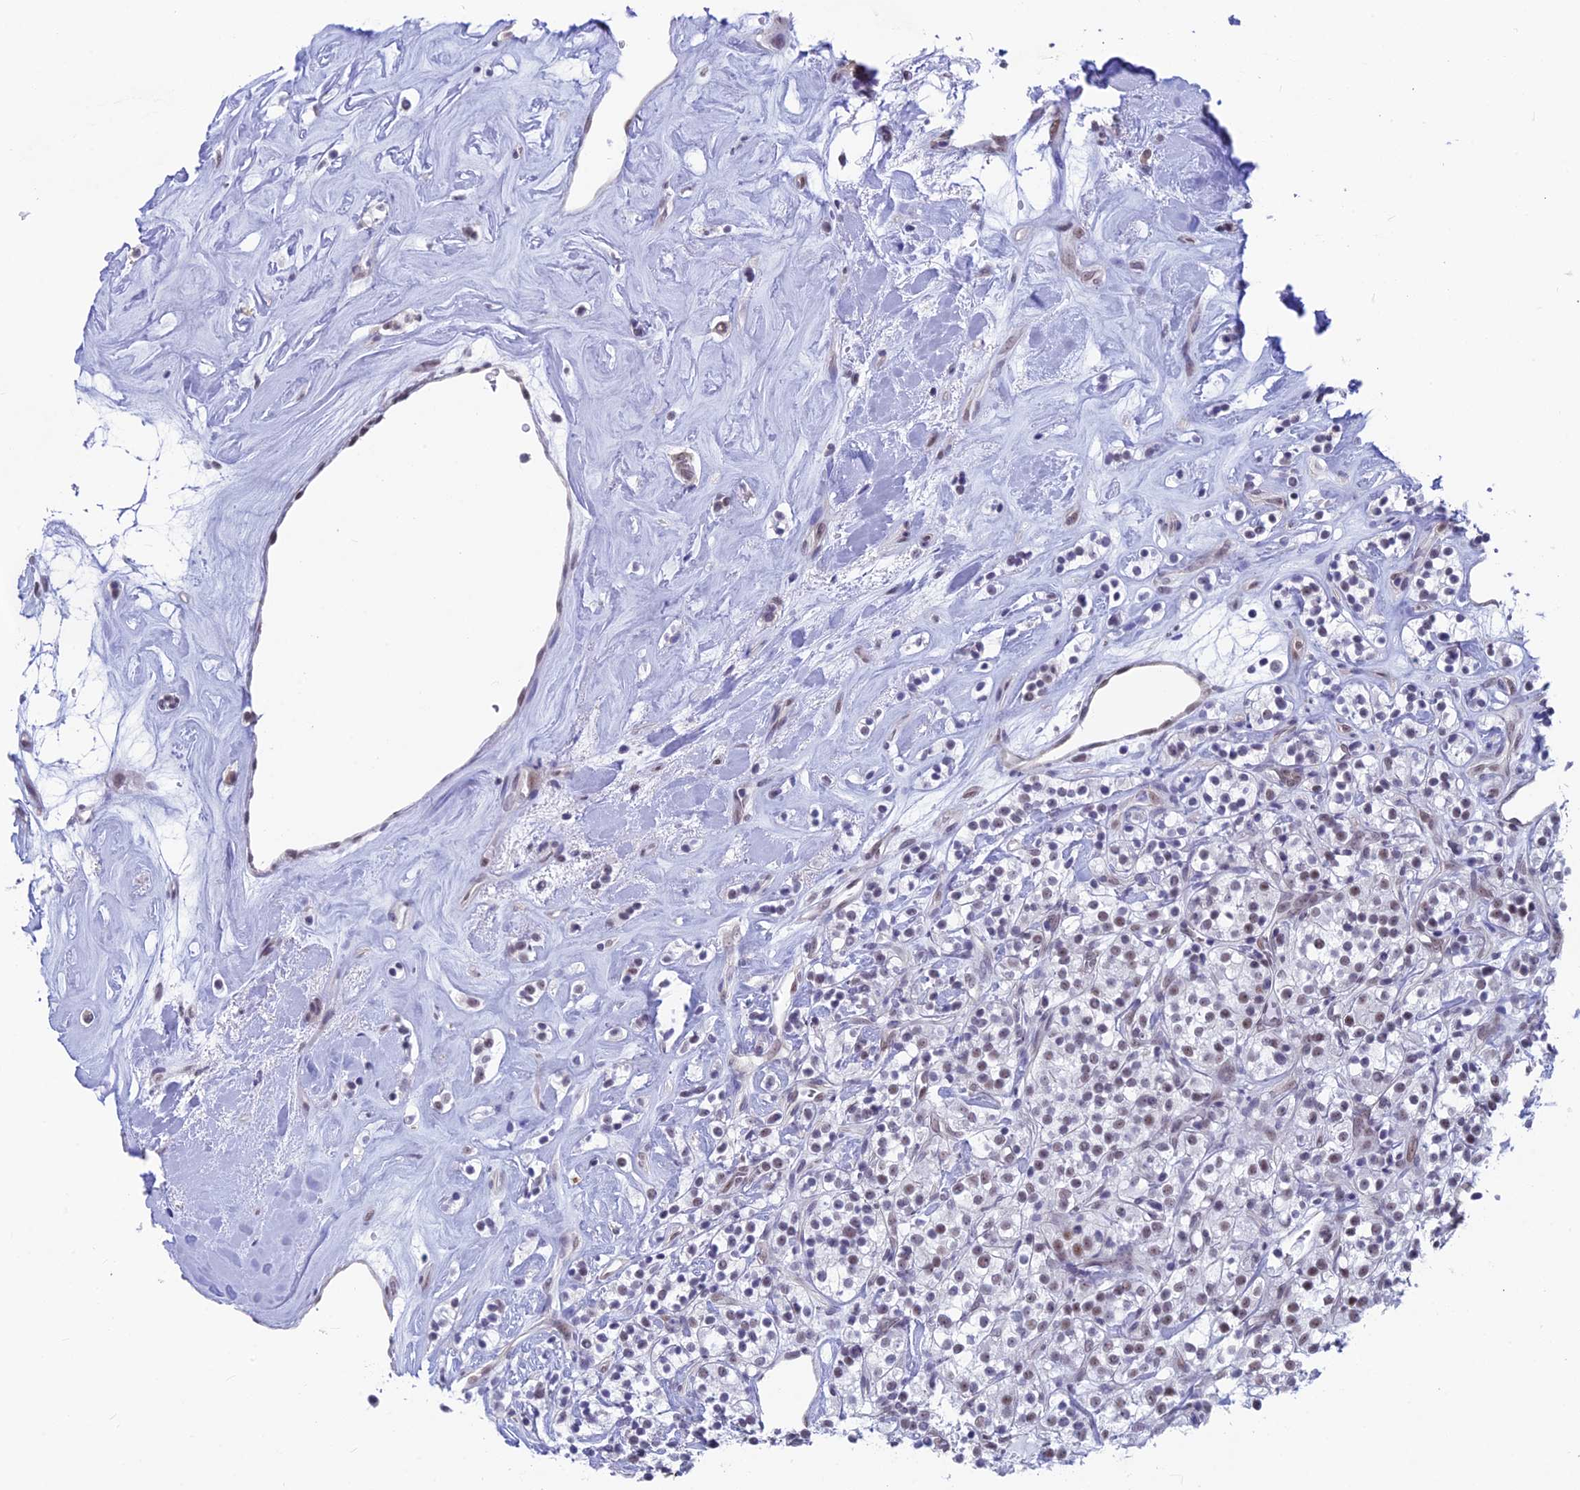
{"staining": {"intensity": "moderate", "quantity": "<25%", "location": "nuclear"}, "tissue": "renal cancer", "cell_type": "Tumor cells", "image_type": "cancer", "snomed": [{"axis": "morphology", "description": "Adenocarcinoma, NOS"}, {"axis": "topography", "description": "Kidney"}], "caption": "High-power microscopy captured an IHC histopathology image of adenocarcinoma (renal), revealing moderate nuclear positivity in about <25% of tumor cells.", "gene": "SRSF5", "patient": {"sex": "male", "age": 77}}